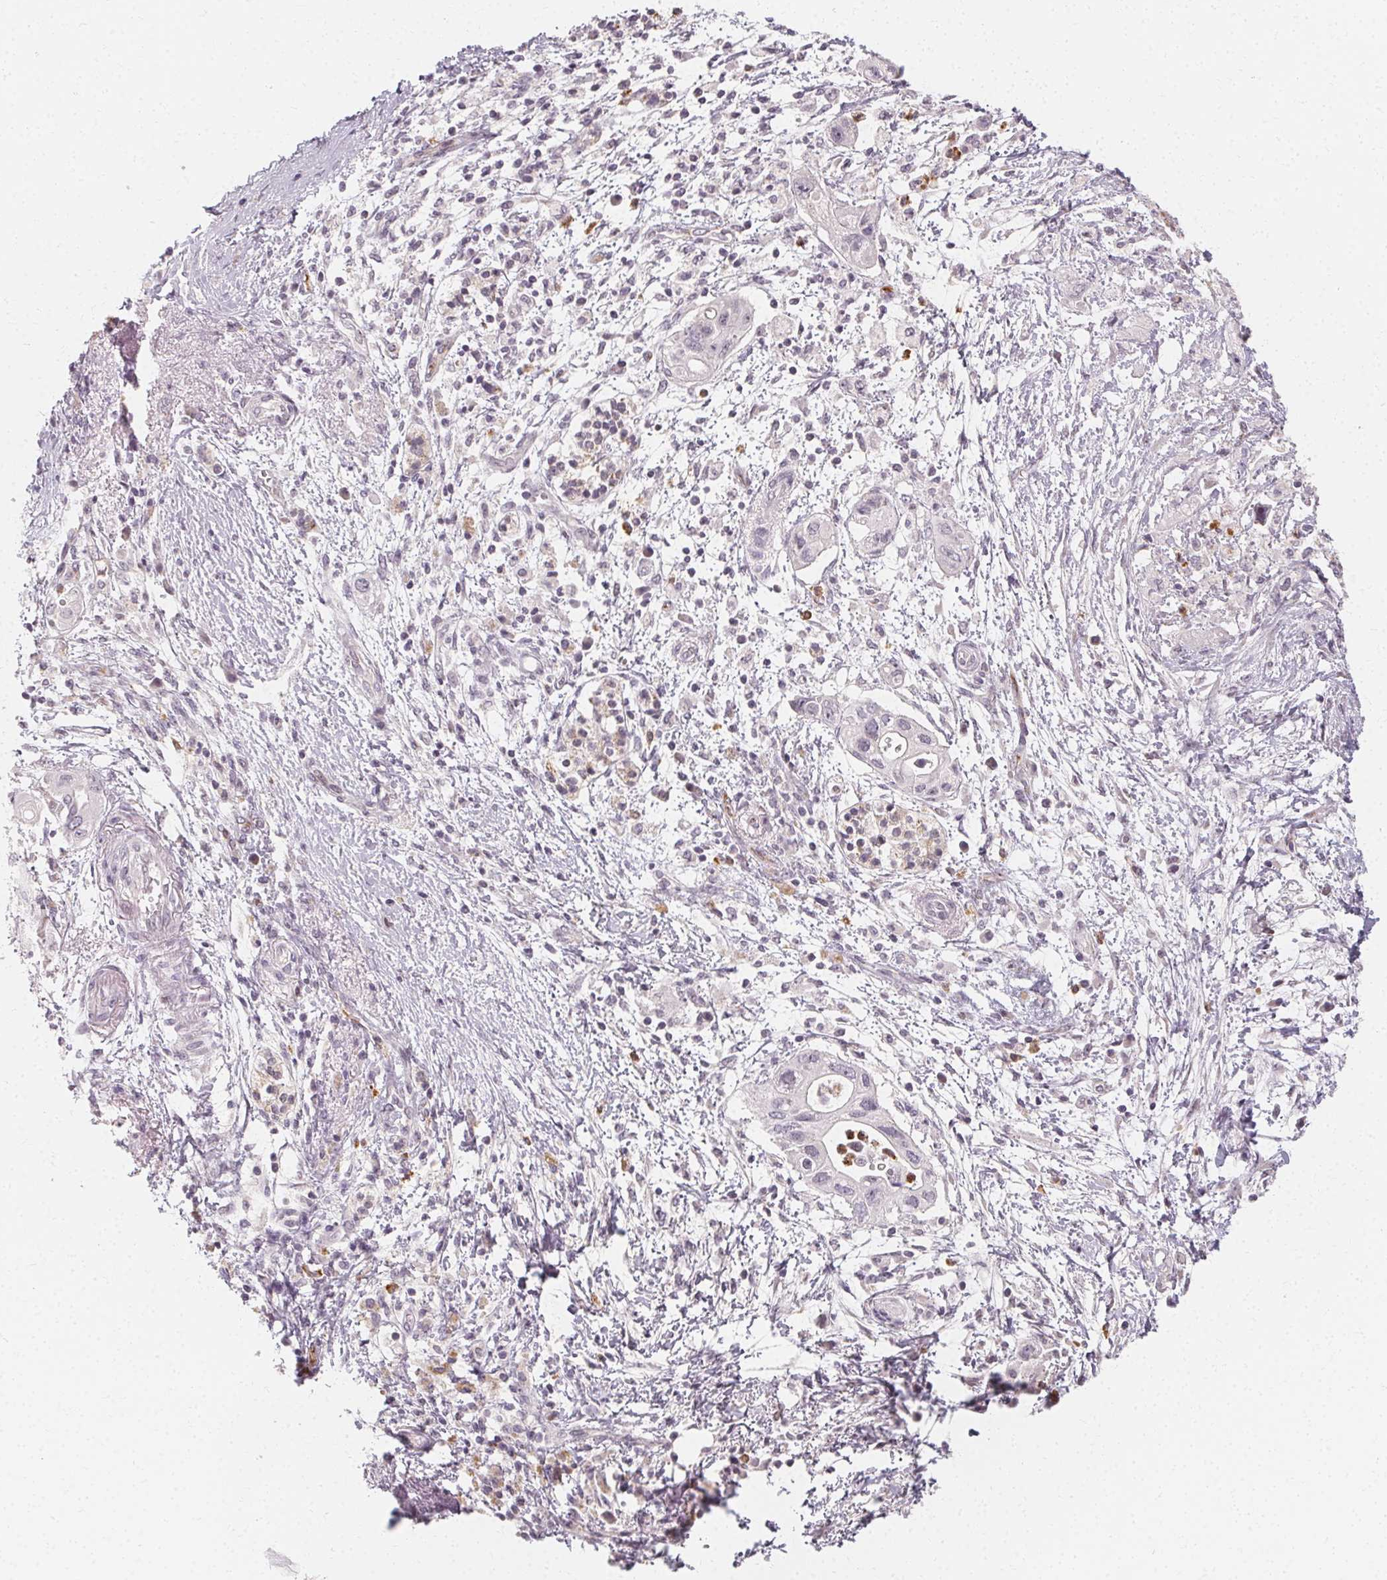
{"staining": {"intensity": "negative", "quantity": "none", "location": "none"}, "tissue": "pancreatic cancer", "cell_type": "Tumor cells", "image_type": "cancer", "snomed": [{"axis": "morphology", "description": "Adenocarcinoma, NOS"}, {"axis": "topography", "description": "Pancreas"}], "caption": "DAB (3,3'-diaminobenzidine) immunohistochemical staining of pancreatic adenocarcinoma displays no significant expression in tumor cells. (DAB IHC visualized using brightfield microscopy, high magnification).", "gene": "CLCNKB", "patient": {"sex": "female", "age": 72}}